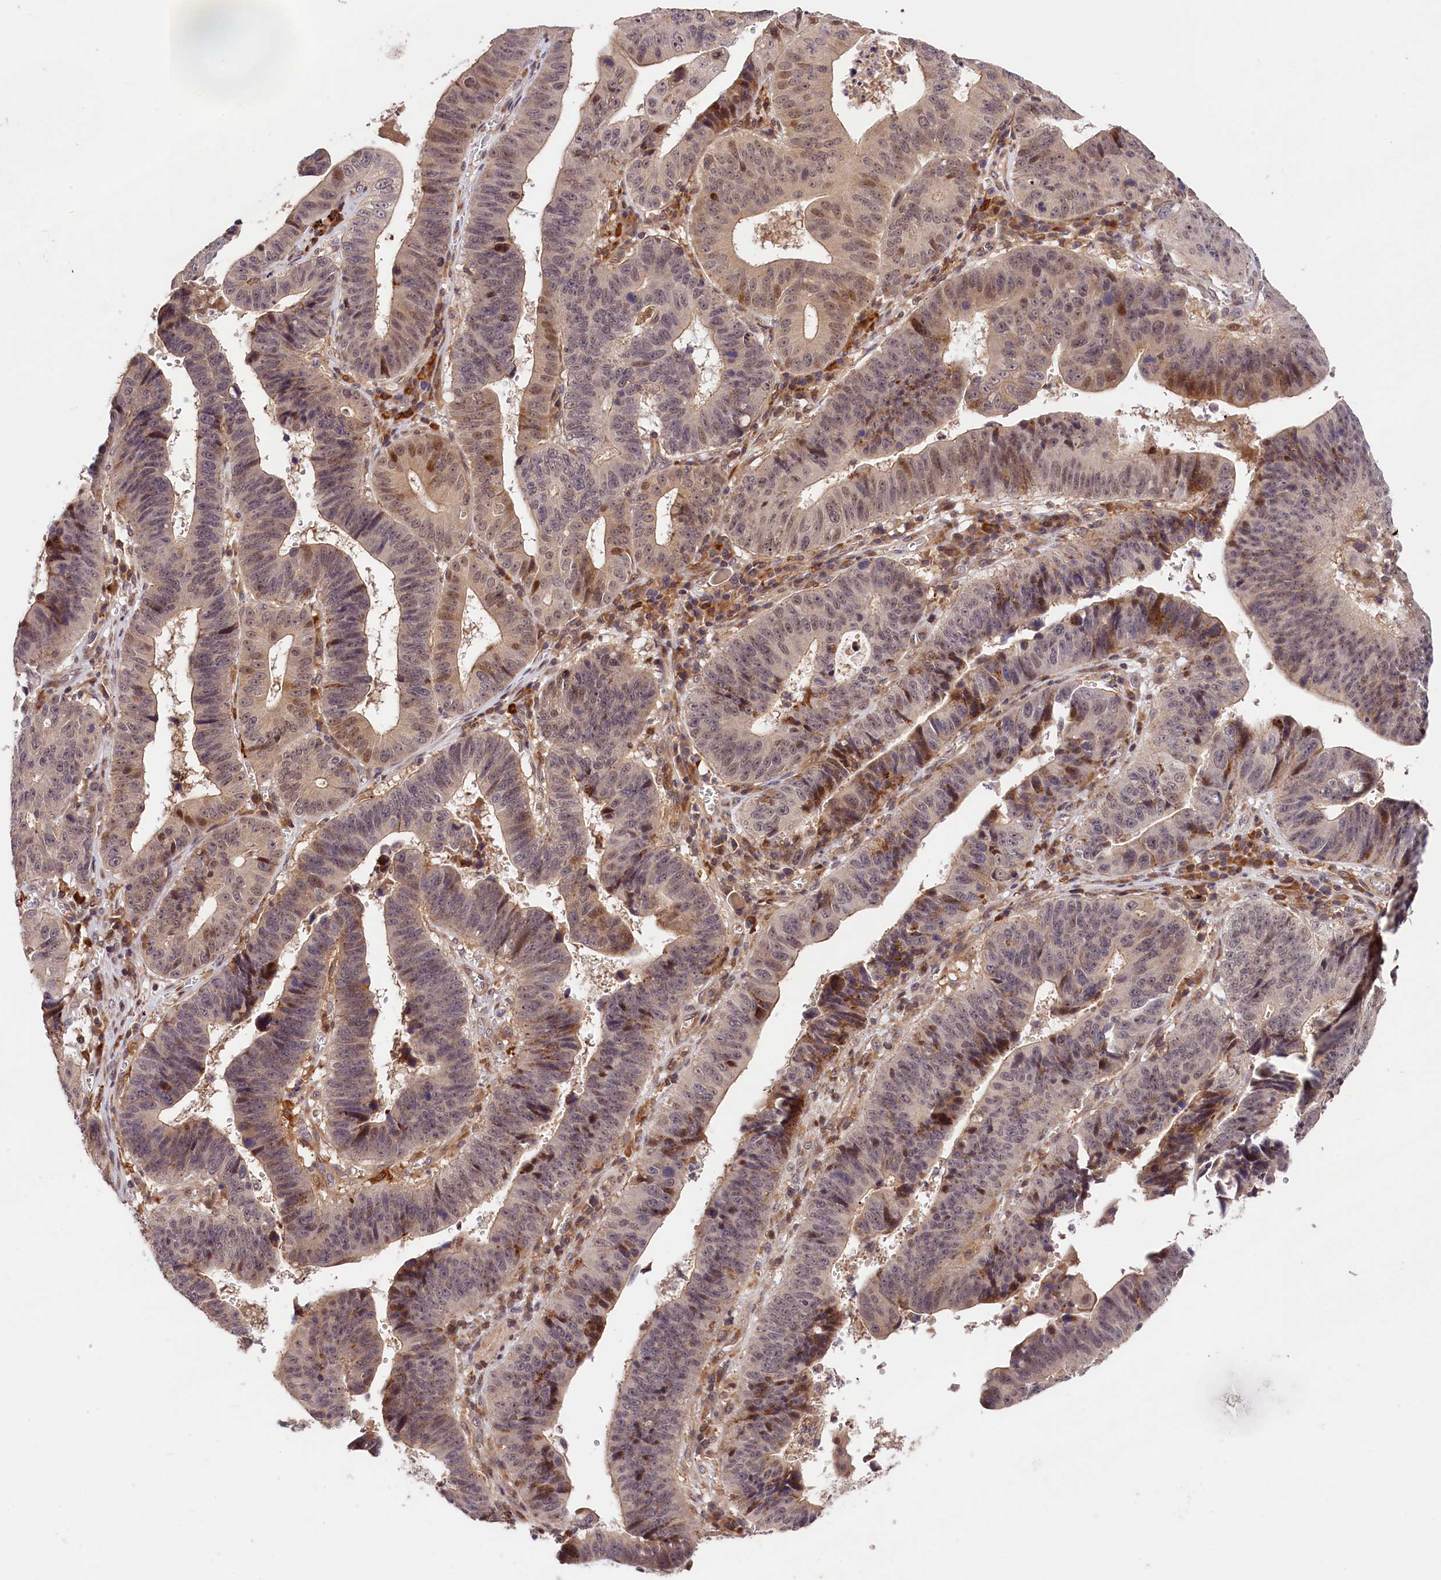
{"staining": {"intensity": "moderate", "quantity": "25%-75%", "location": "nuclear"}, "tissue": "stomach cancer", "cell_type": "Tumor cells", "image_type": "cancer", "snomed": [{"axis": "morphology", "description": "Adenocarcinoma, NOS"}, {"axis": "topography", "description": "Stomach"}], "caption": "A high-resolution micrograph shows immunohistochemistry staining of stomach cancer, which demonstrates moderate nuclear positivity in approximately 25%-75% of tumor cells.", "gene": "CACNA1H", "patient": {"sex": "male", "age": 59}}